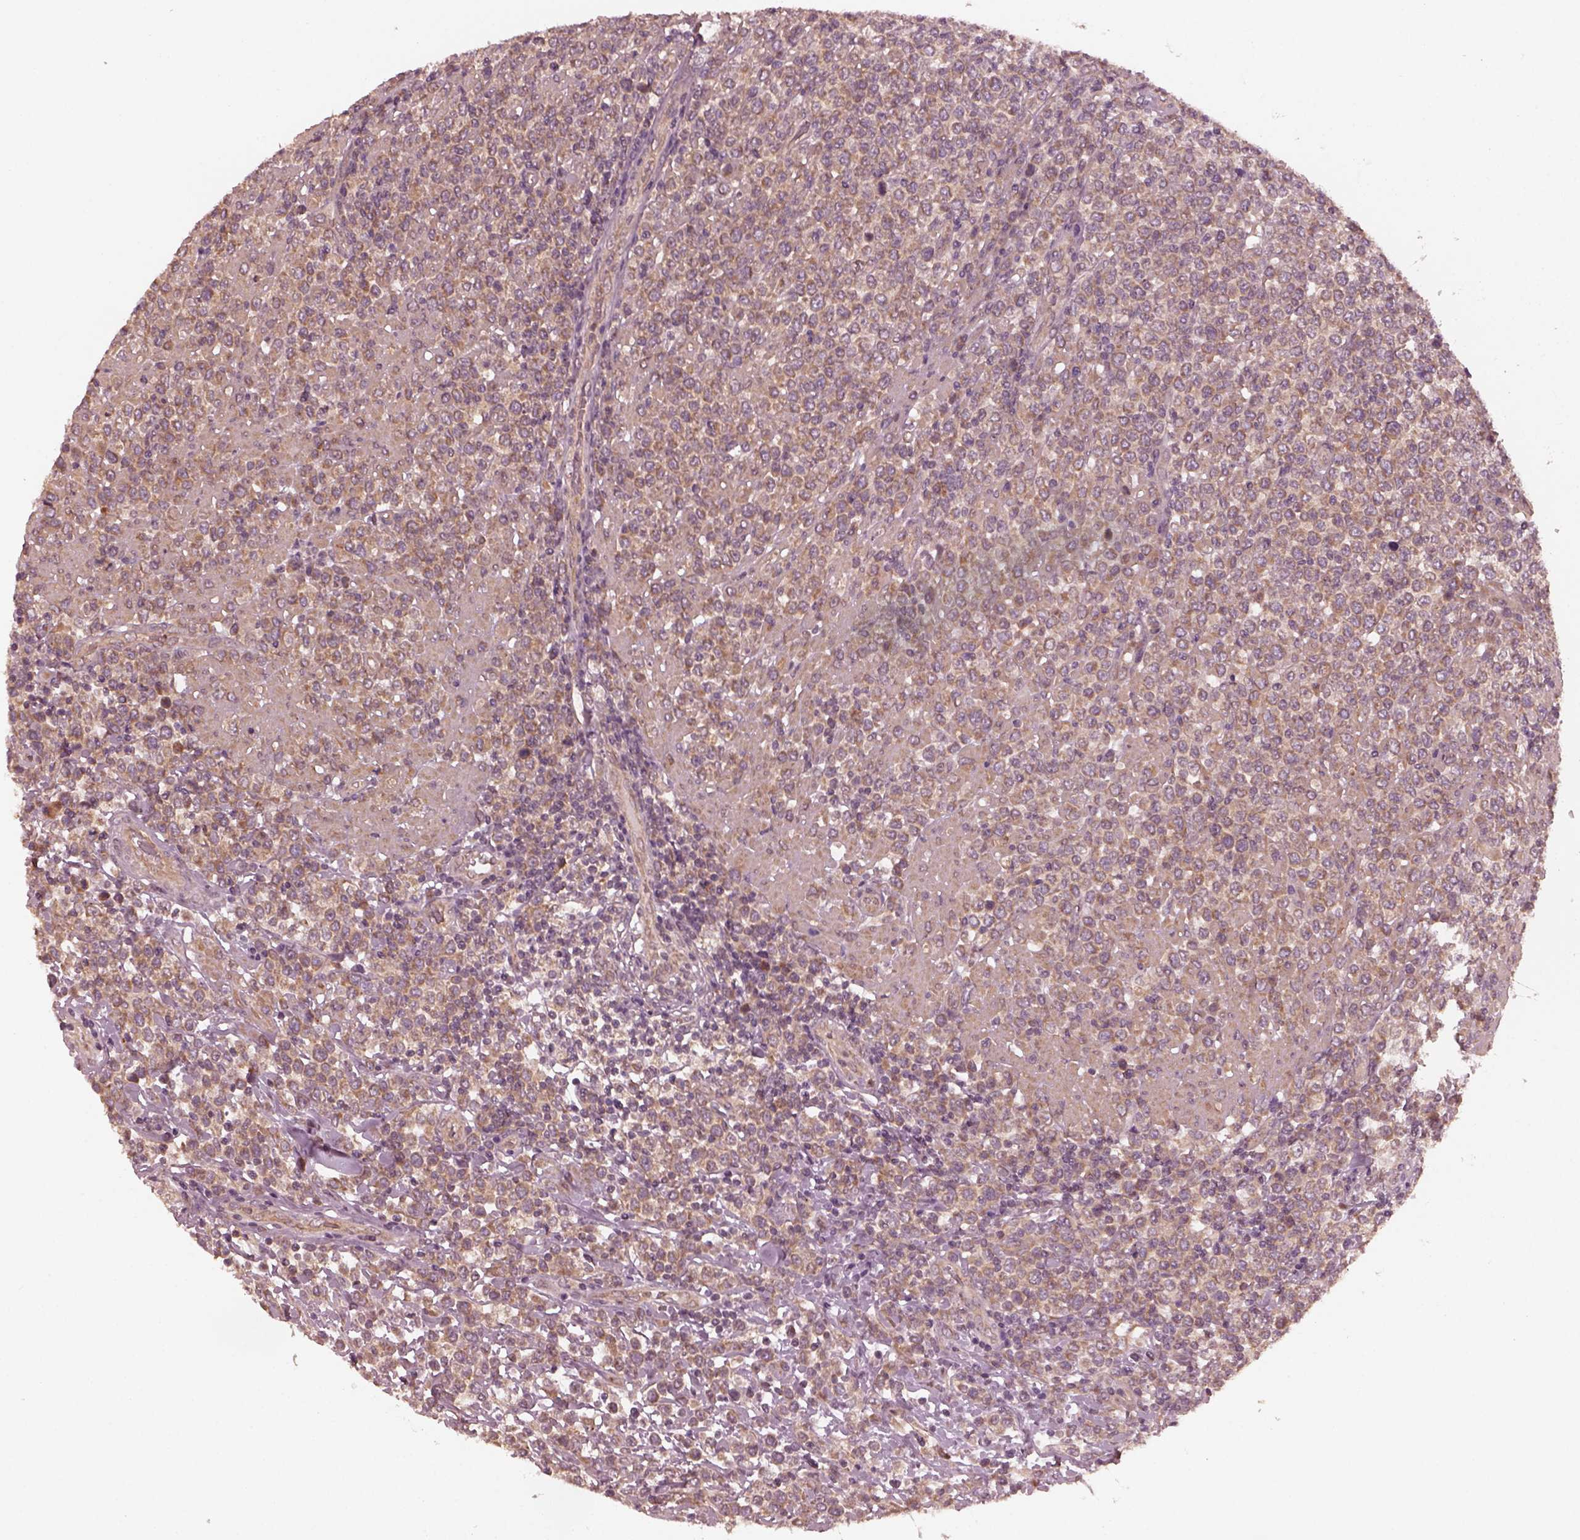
{"staining": {"intensity": "weak", "quantity": "25%-75%", "location": "cytoplasmic/membranous"}, "tissue": "lymphoma", "cell_type": "Tumor cells", "image_type": "cancer", "snomed": [{"axis": "morphology", "description": "Malignant lymphoma, non-Hodgkin's type, High grade"}, {"axis": "topography", "description": "Soft tissue"}], "caption": "Immunohistochemical staining of human high-grade malignant lymphoma, non-Hodgkin's type demonstrates low levels of weak cytoplasmic/membranous protein staining in about 25%-75% of tumor cells.", "gene": "FAF2", "patient": {"sex": "female", "age": 56}}